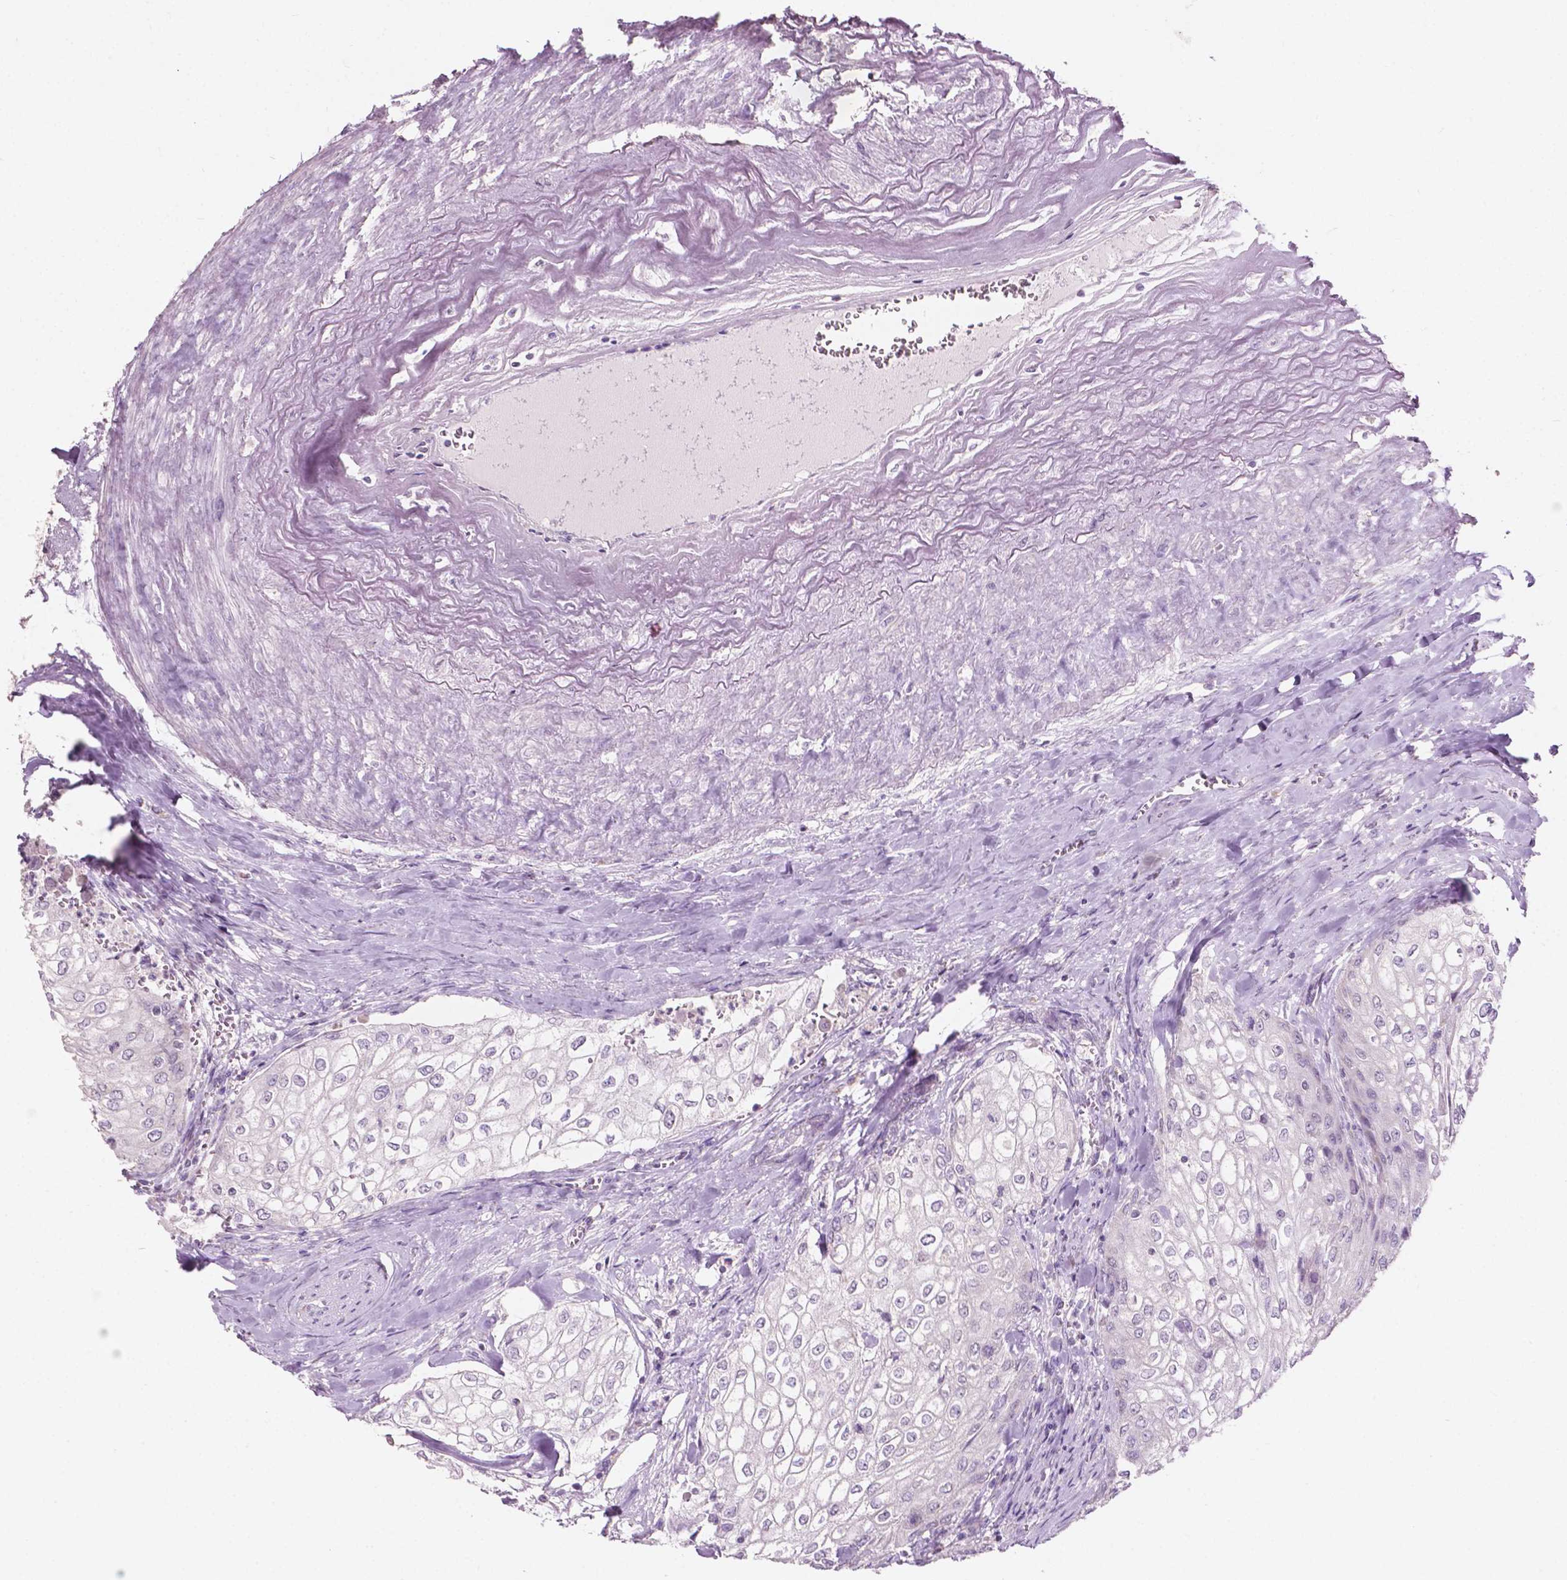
{"staining": {"intensity": "negative", "quantity": "none", "location": "none"}, "tissue": "urothelial cancer", "cell_type": "Tumor cells", "image_type": "cancer", "snomed": [{"axis": "morphology", "description": "Urothelial carcinoma, High grade"}, {"axis": "topography", "description": "Urinary bladder"}], "caption": "Immunohistochemical staining of urothelial cancer exhibits no significant staining in tumor cells.", "gene": "NDUFS1", "patient": {"sex": "male", "age": 62}}